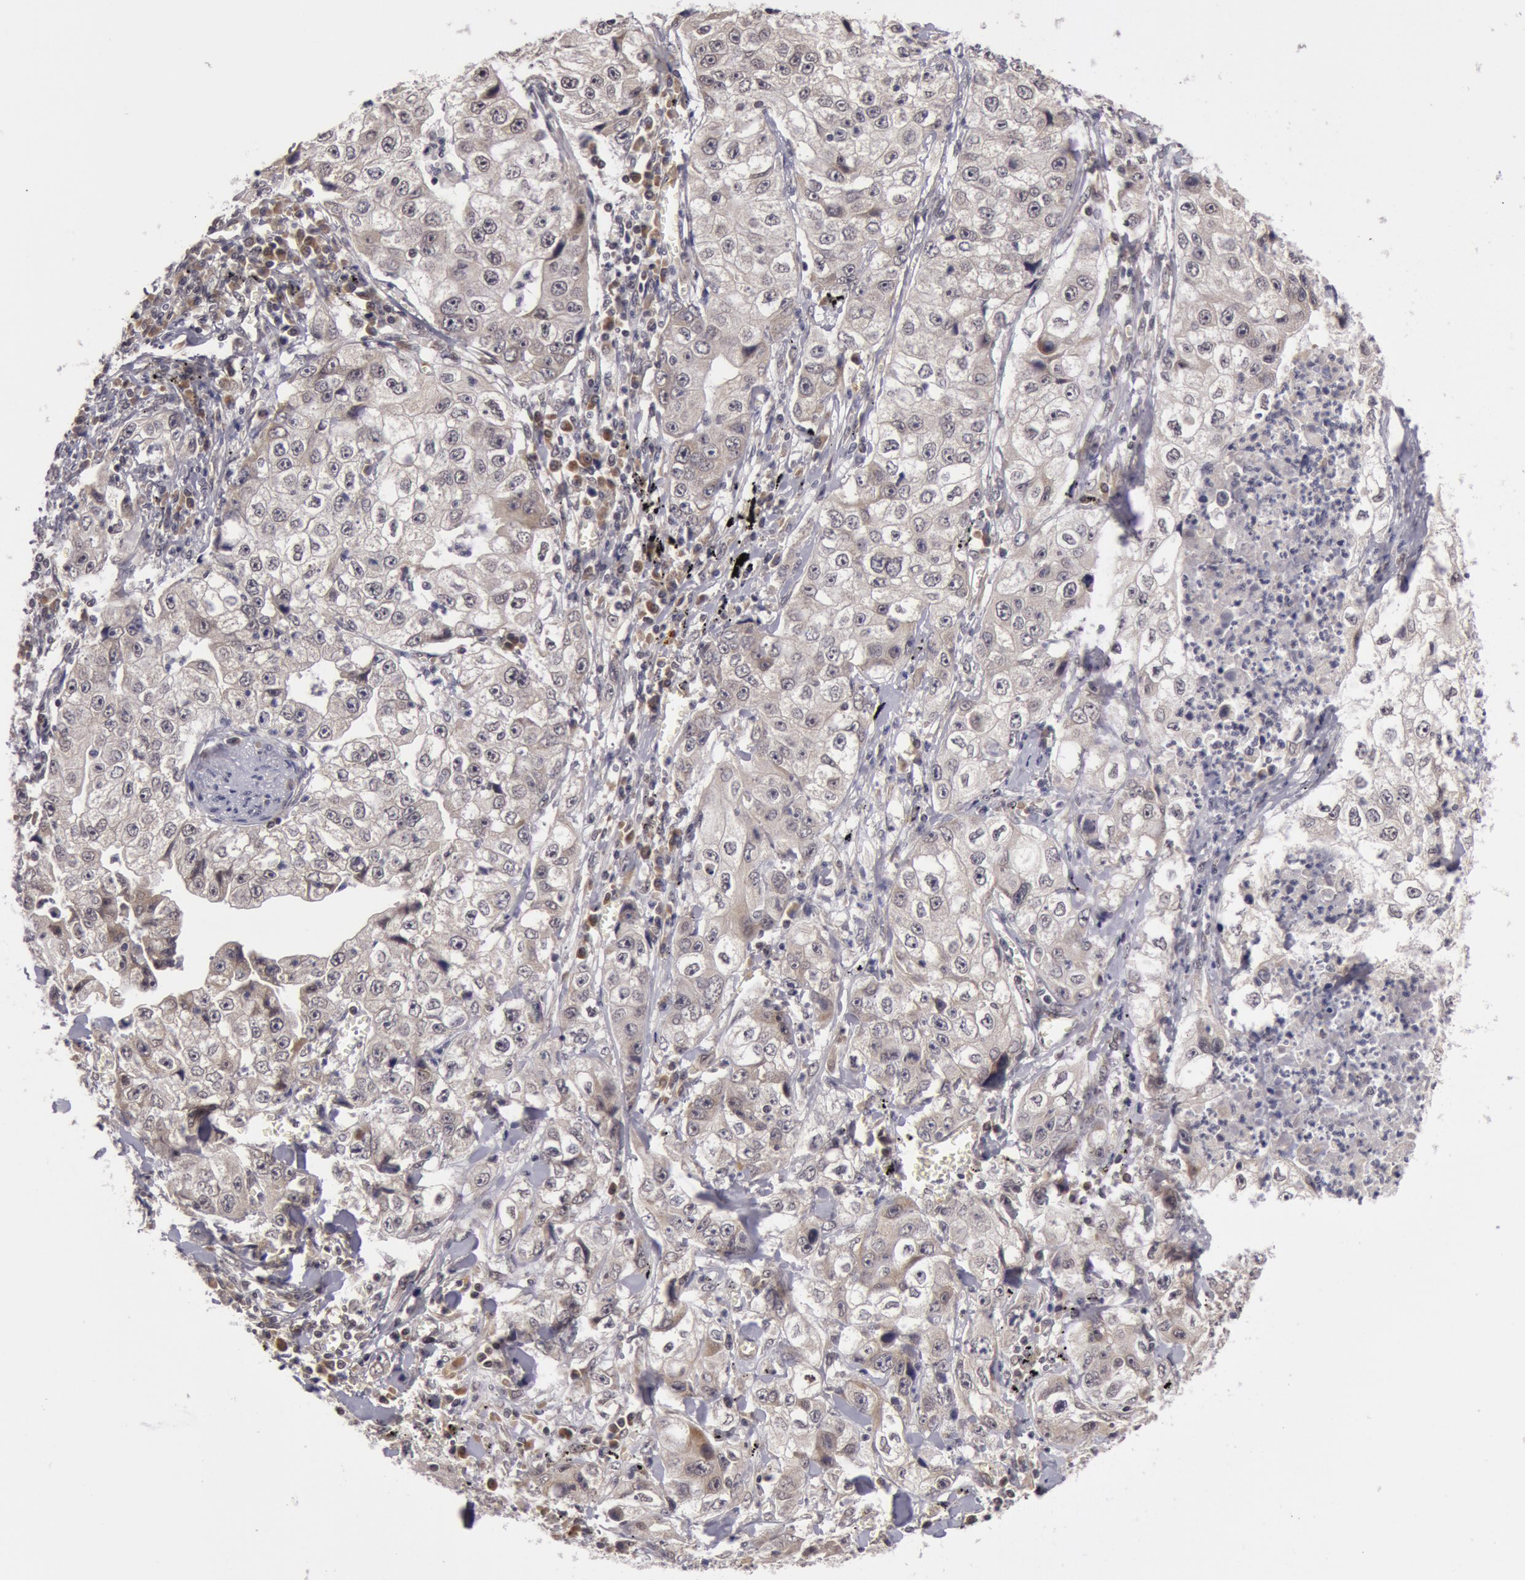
{"staining": {"intensity": "negative", "quantity": "none", "location": "none"}, "tissue": "lung cancer", "cell_type": "Tumor cells", "image_type": "cancer", "snomed": [{"axis": "morphology", "description": "Squamous cell carcinoma, NOS"}, {"axis": "topography", "description": "Lung"}], "caption": "Immunohistochemical staining of human squamous cell carcinoma (lung) reveals no significant expression in tumor cells. Brightfield microscopy of immunohistochemistry (IHC) stained with DAB (3,3'-diaminobenzidine) (brown) and hematoxylin (blue), captured at high magnification.", "gene": "SYTL4", "patient": {"sex": "male", "age": 64}}